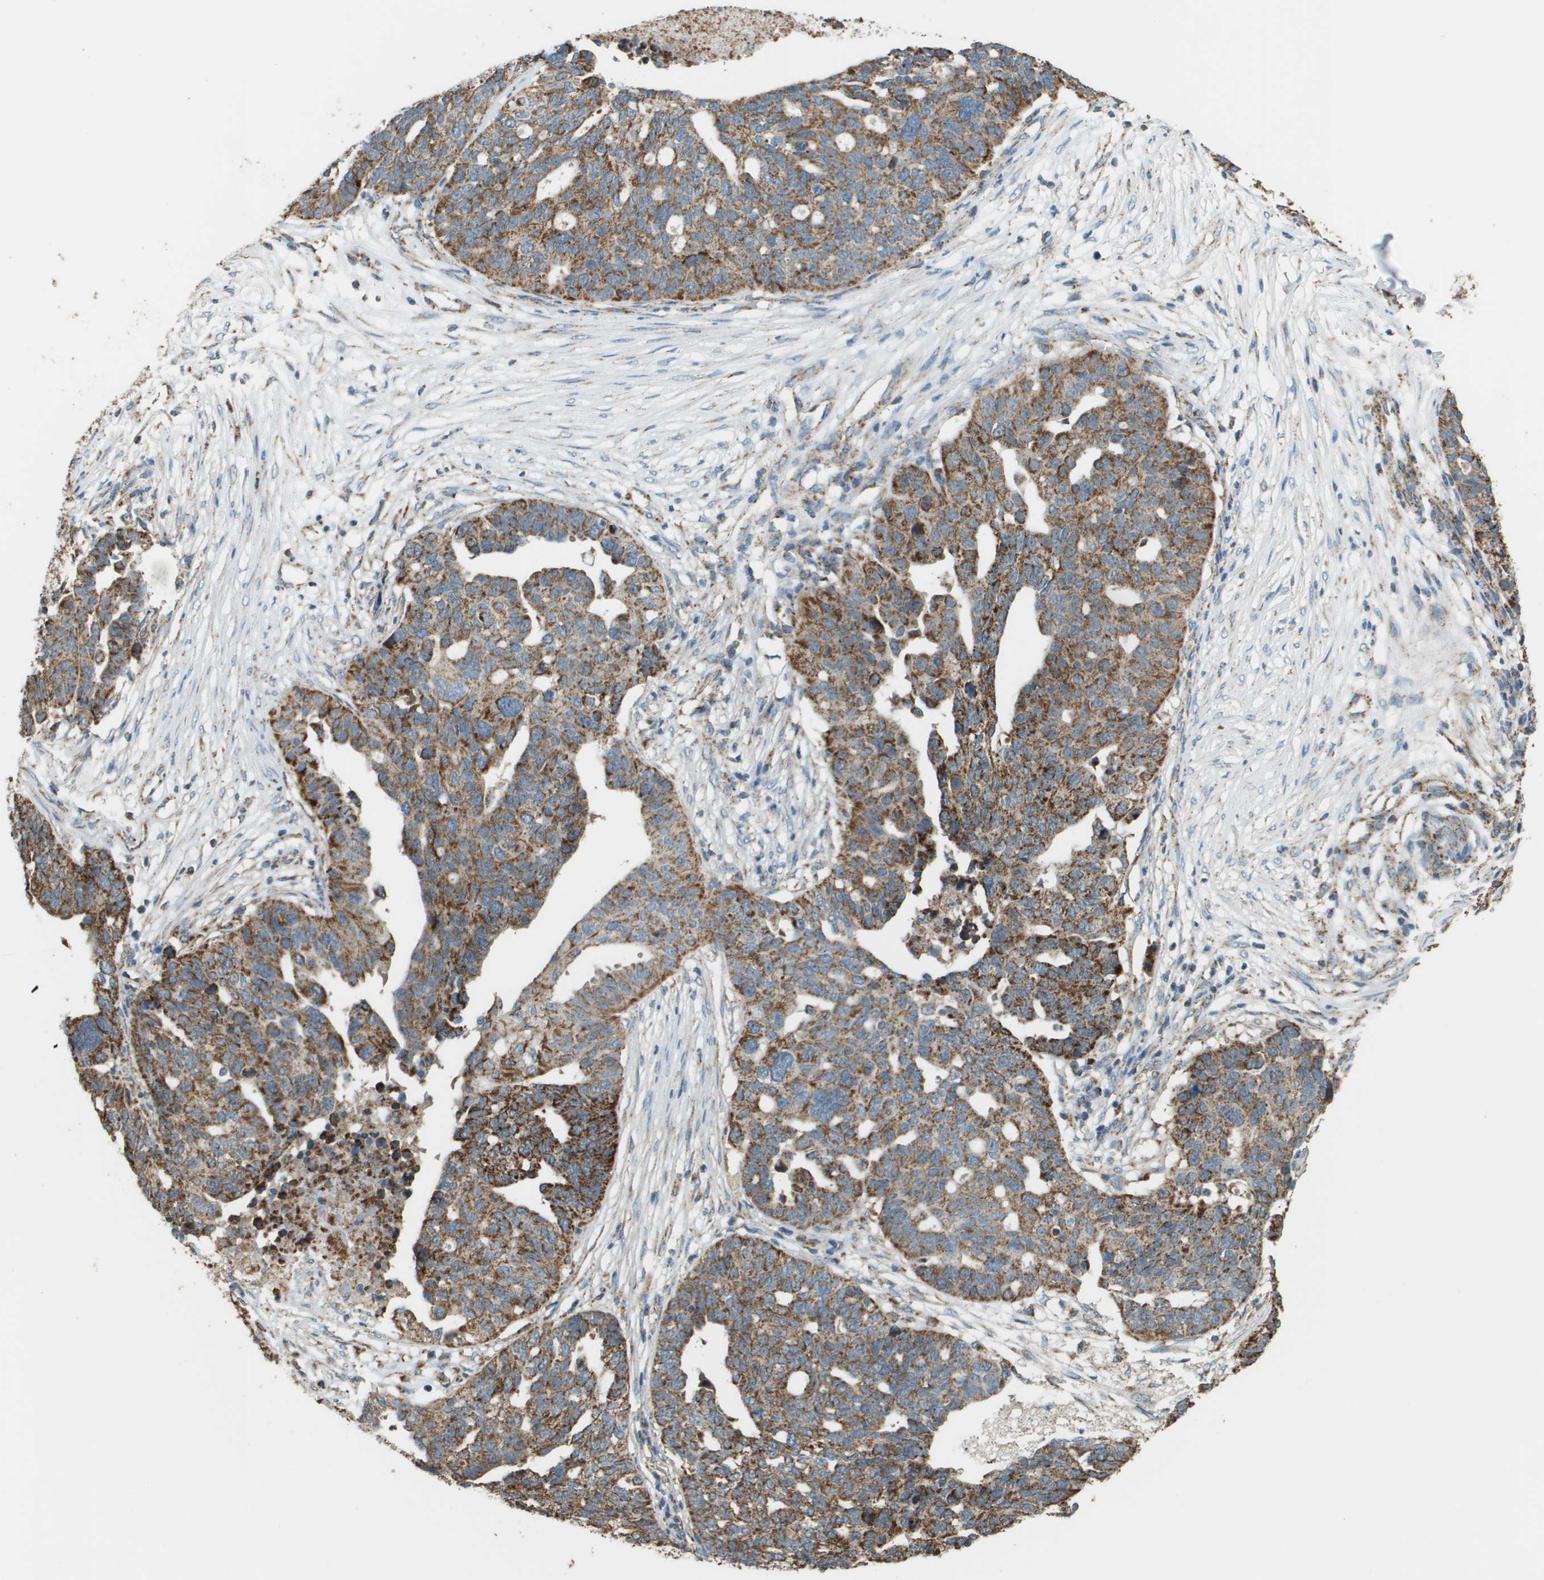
{"staining": {"intensity": "moderate", "quantity": ">75%", "location": "cytoplasmic/membranous"}, "tissue": "ovarian cancer", "cell_type": "Tumor cells", "image_type": "cancer", "snomed": [{"axis": "morphology", "description": "Cystadenocarcinoma, serous, NOS"}, {"axis": "topography", "description": "Ovary"}], "caption": "Tumor cells display medium levels of moderate cytoplasmic/membranous positivity in approximately >75% of cells in human ovarian cancer (serous cystadenocarcinoma).", "gene": "FH", "patient": {"sex": "female", "age": 59}}